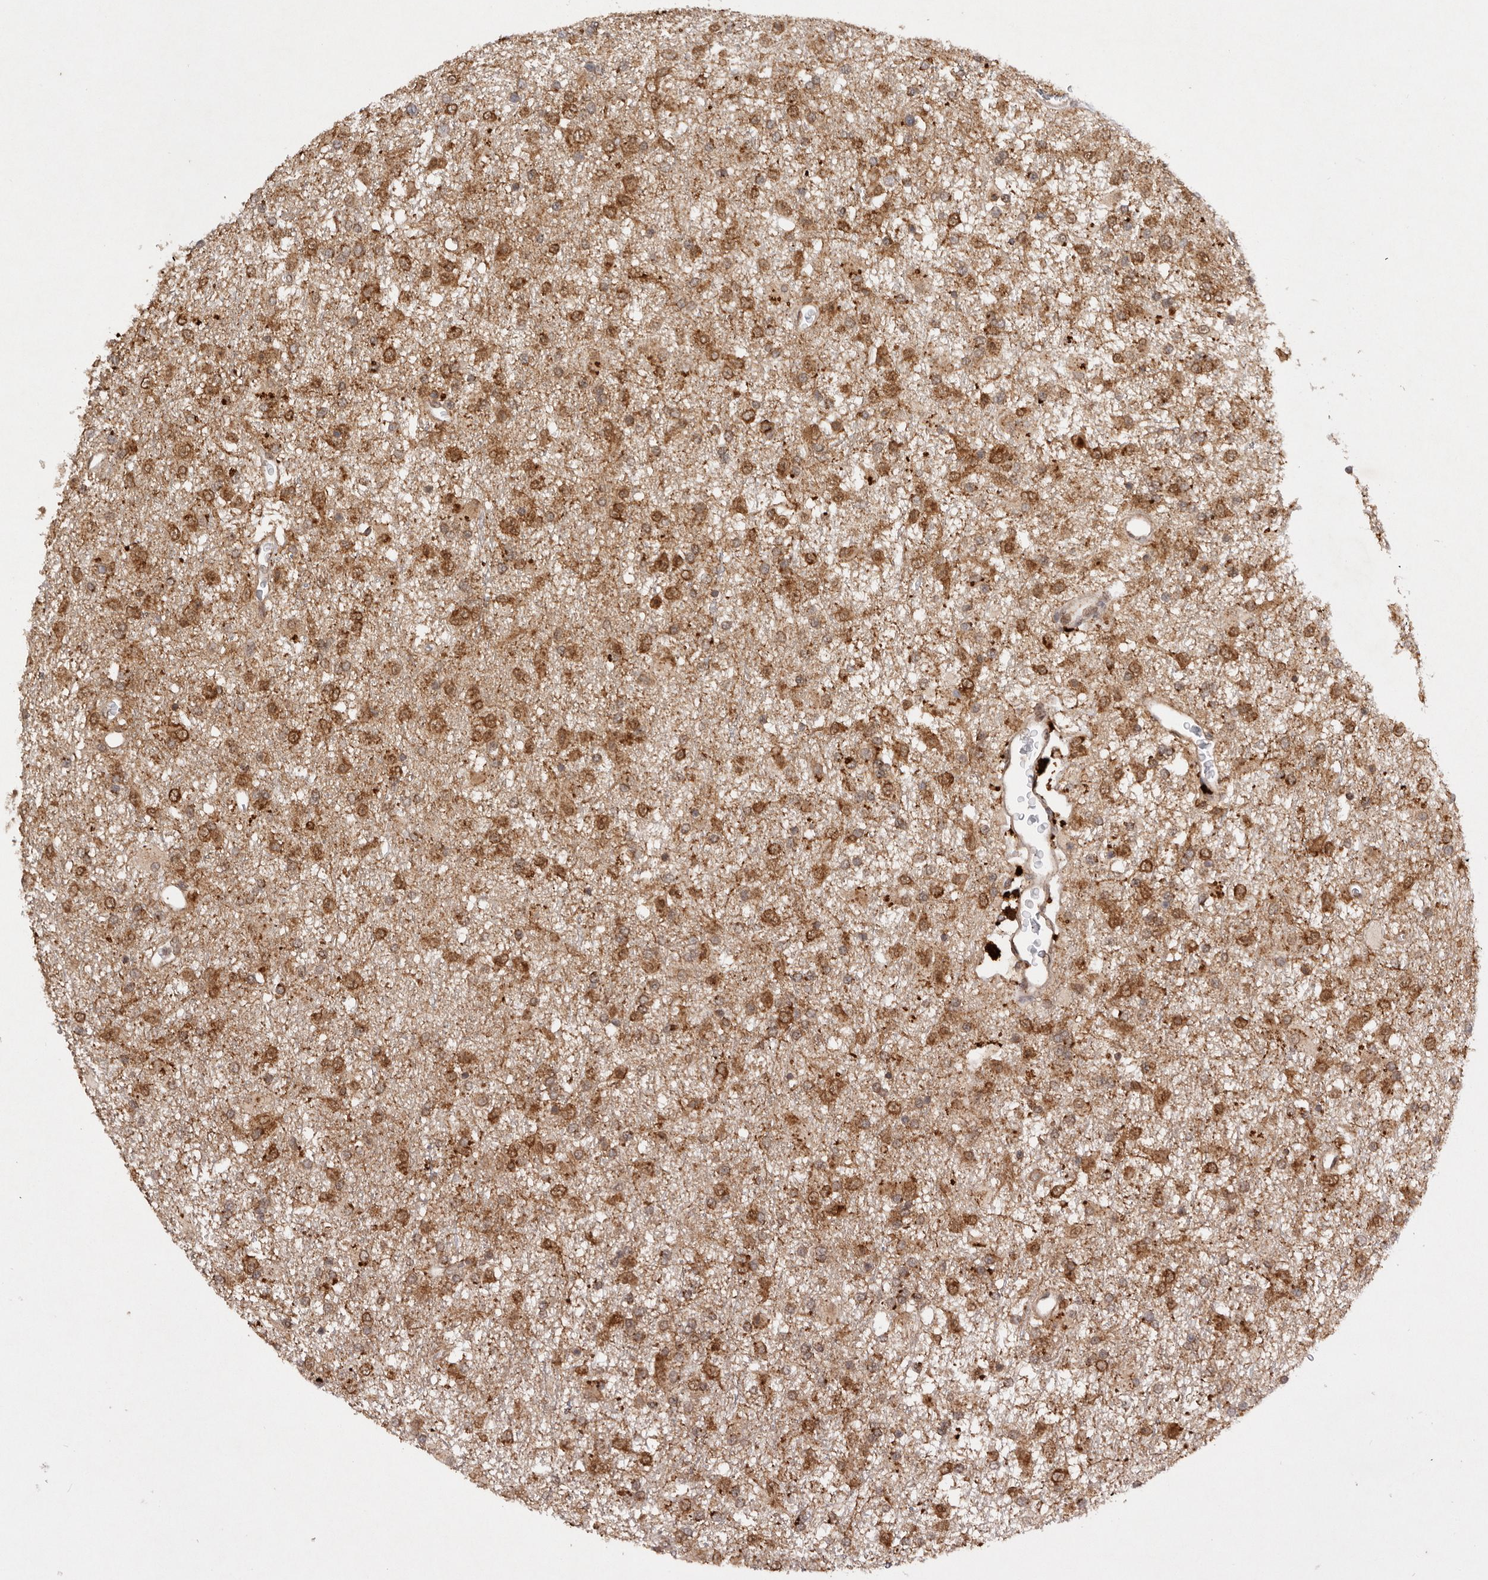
{"staining": {"intensity": "moderate", "quantity": ">75%", "location": "cytoplasmic/membranous,nuclear"}, "tissue": "glioma", "cell_type": "Tumor cells", "image_type": "cancer", "snomed": [{"axis": "morphology", "description": "Glioma, malignant, Low grade"}, {"axis": "topography", "description": "Brain"}], "caption": "Tumor cells exhibit medium levels of moderate cytoplasmic/membranous and nuclear positivity in about >75% of cells in malignant low-grade glioma.", "gene": "TARS2", "patient": {"sex": "male", "age": 65}}